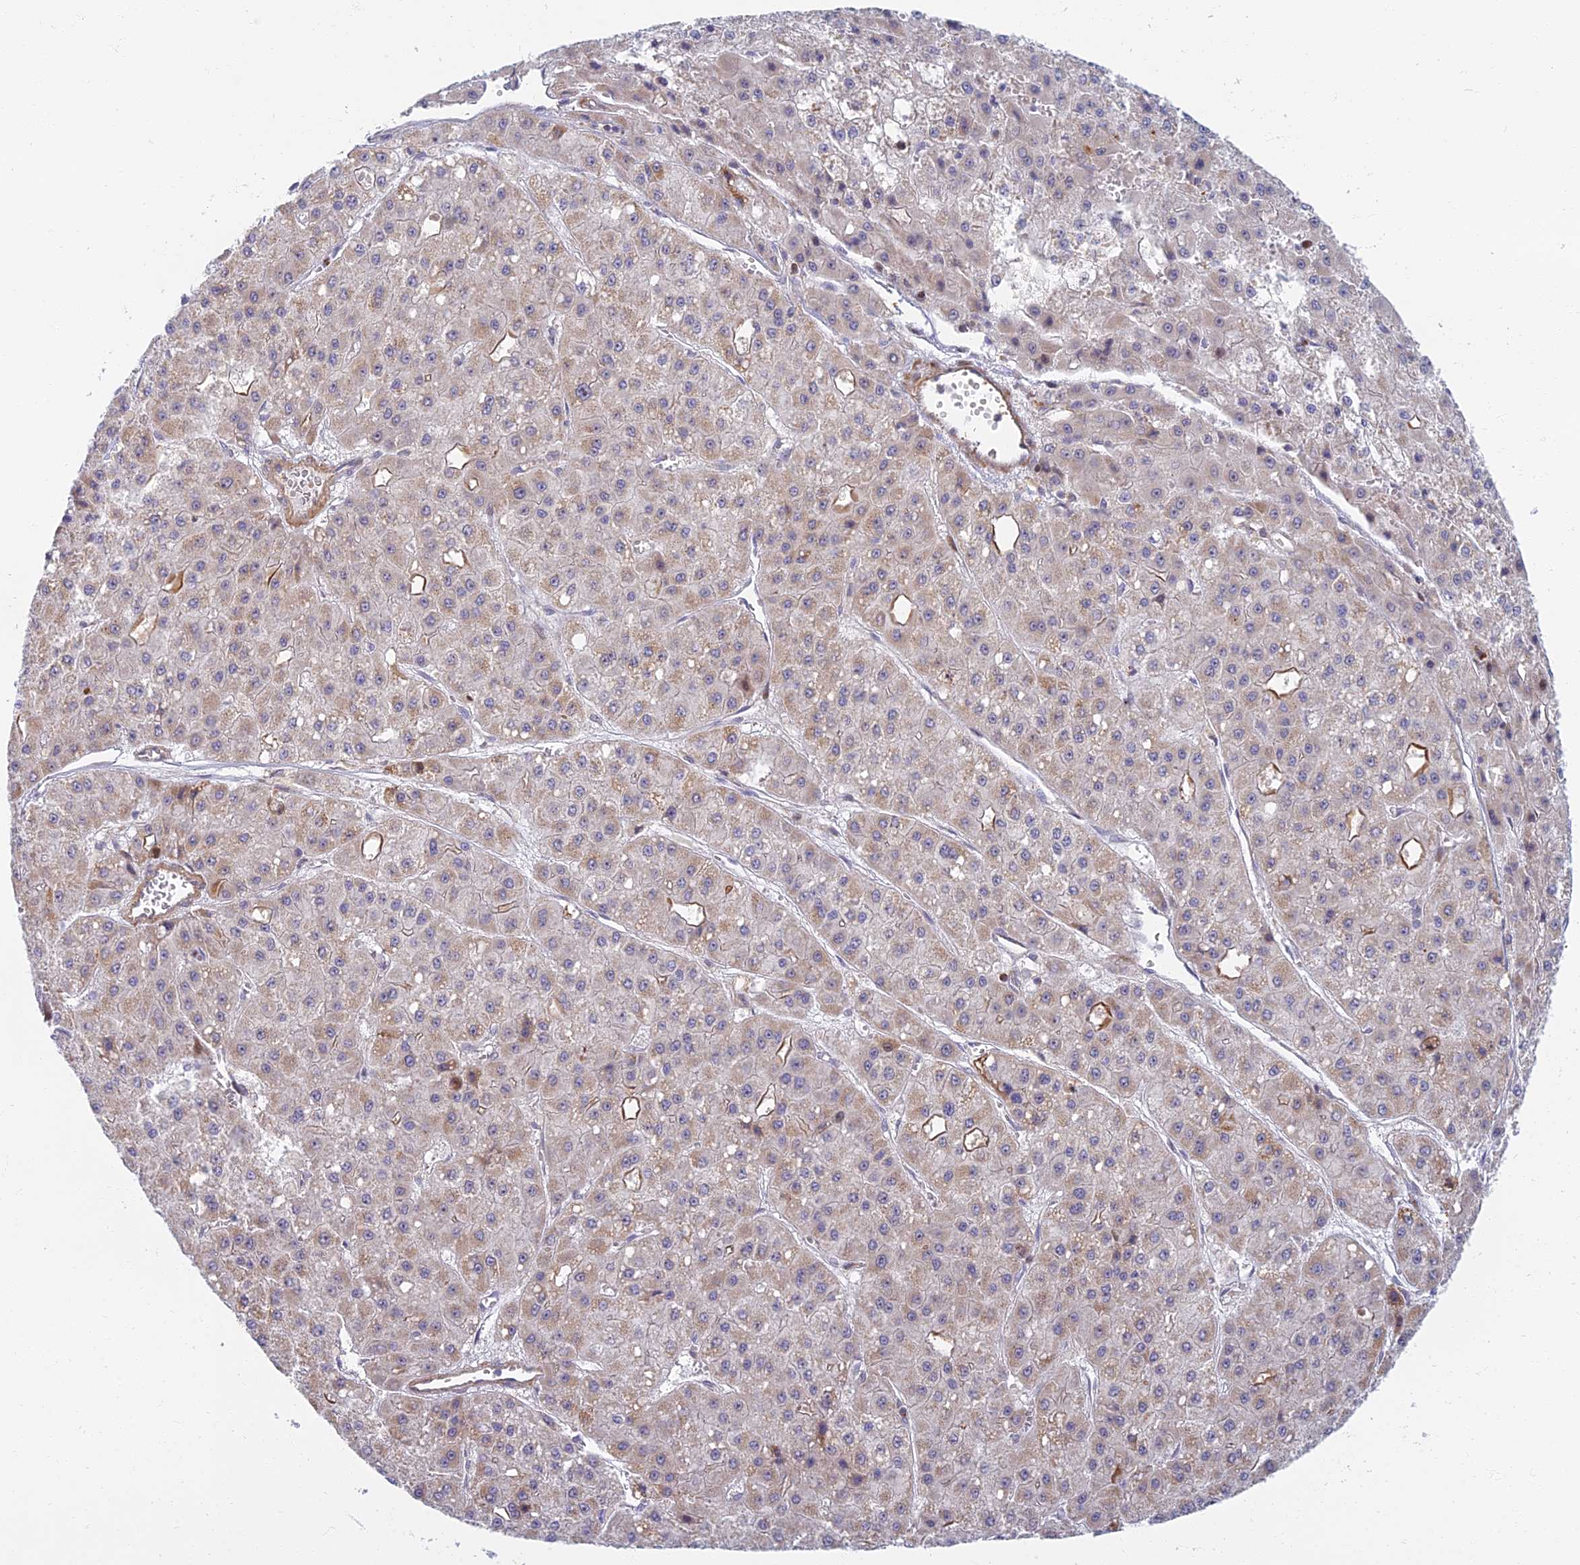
{"staining": {"intensity": "weak", "quantity": "25%-75%", "location": "cytoplasmic/membranous,nuclear"}, "tissue": "liver cancer", "cell_type": "Tumor cells", "image_type": "cancer", "snomed": [{"axis": "morphology", "description": "Carcinoma, Hepatocellular, NOS"}, {"axis": "topography", "description": "Liver"}], "caption": "Liver cancer stained with a brown dye exhibits weak cytoplasmic/membranous and nuclear positive positivity in about 25%-75% of tumor cells.", "gene": "C15orf40", "patient": {"sex": "male", "age": 47}}